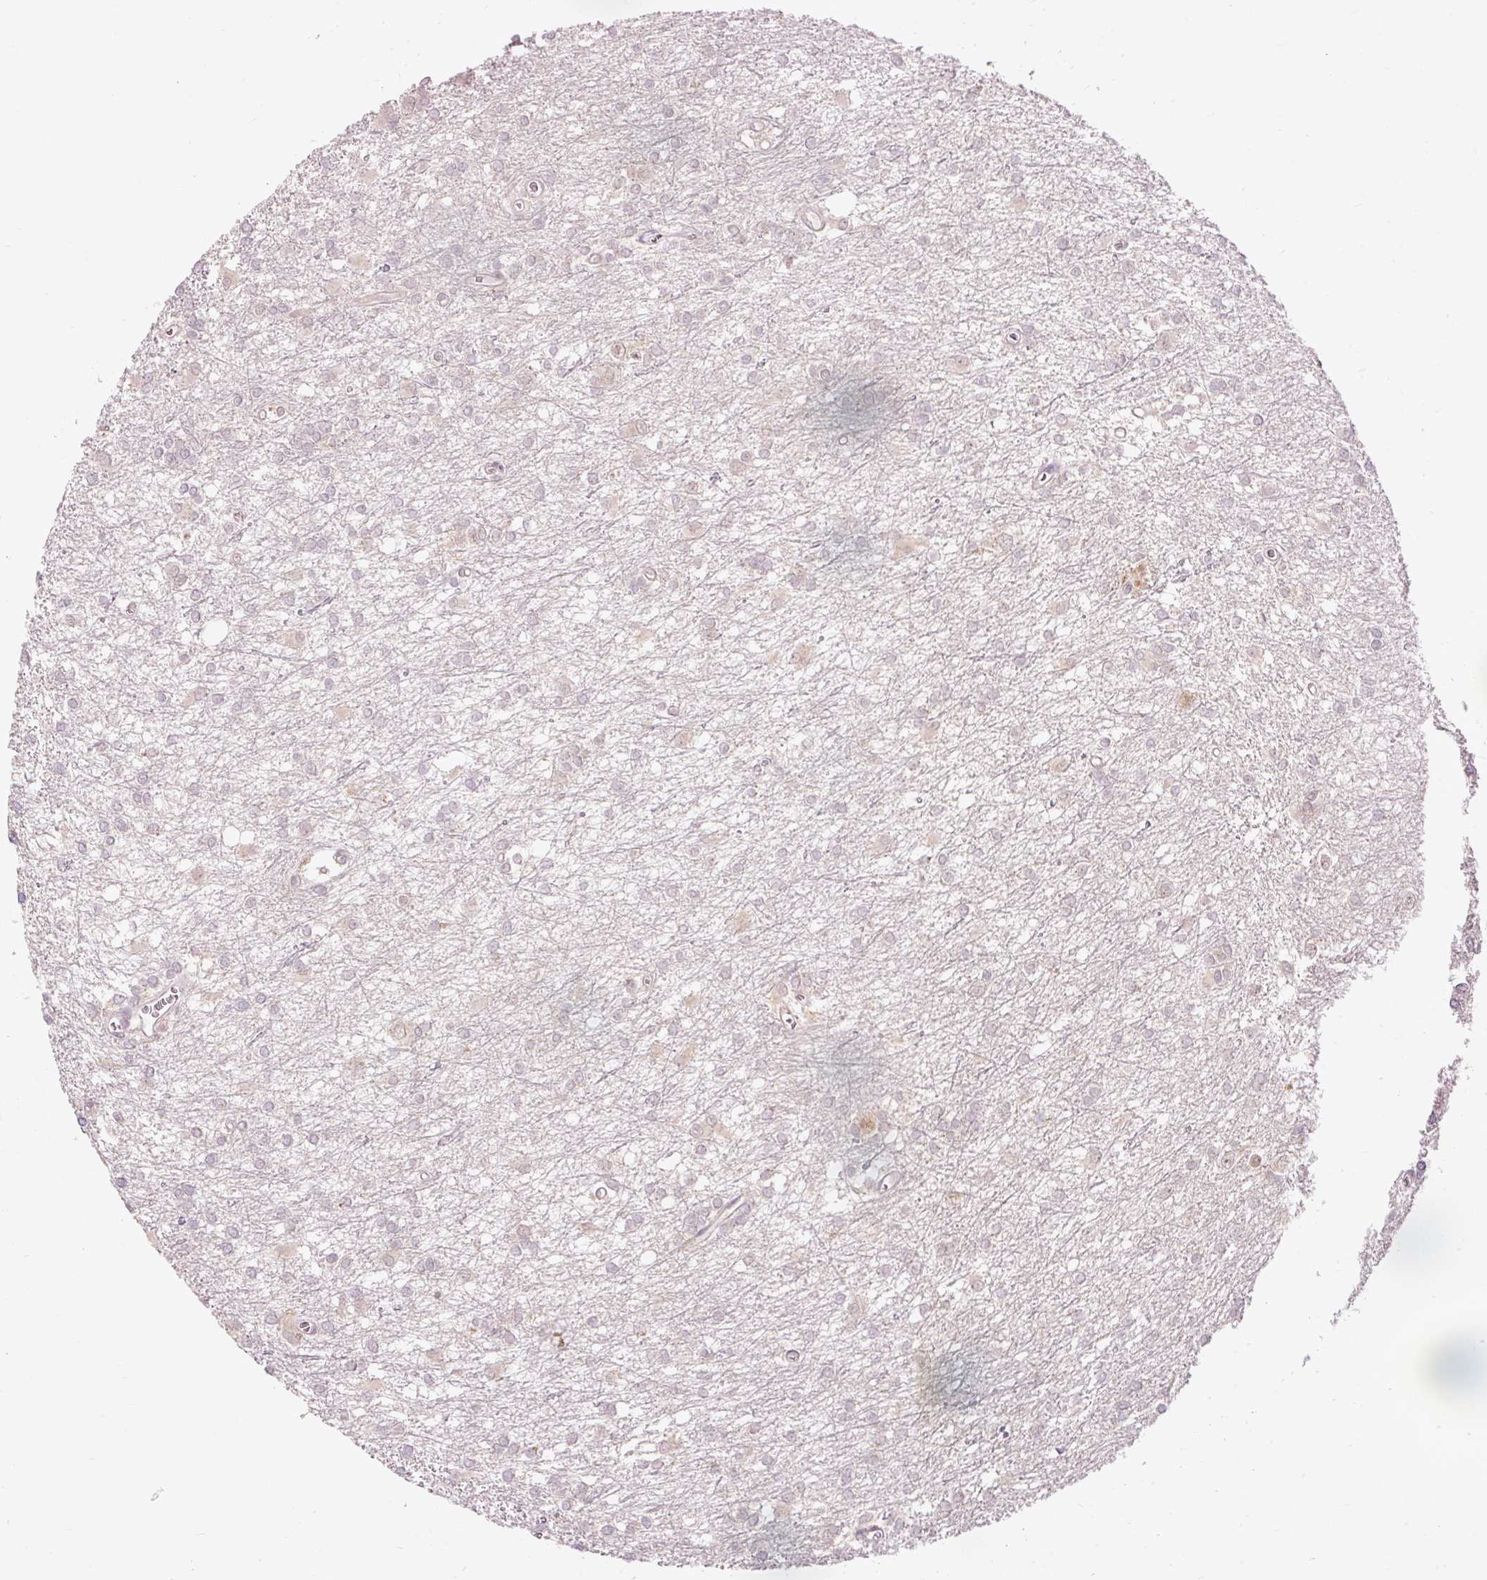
{"staining": {"intensity": "negative", "quantity": "none", "location": "none"}, "tissue": "glioma", "cell_type": "Tumor cells", "image_type": "cancer", "snomed": [{"axis": "morphology", "description": "Glioma, malignant, High grade"}, {"axis": "topography", "description": "Brain"}], "caption": "Tumor cells show no significant protein positivity in malignant high-grade glioma.", "gene": "PRDX5", "patient": {"sex": "male", "age": 48}}